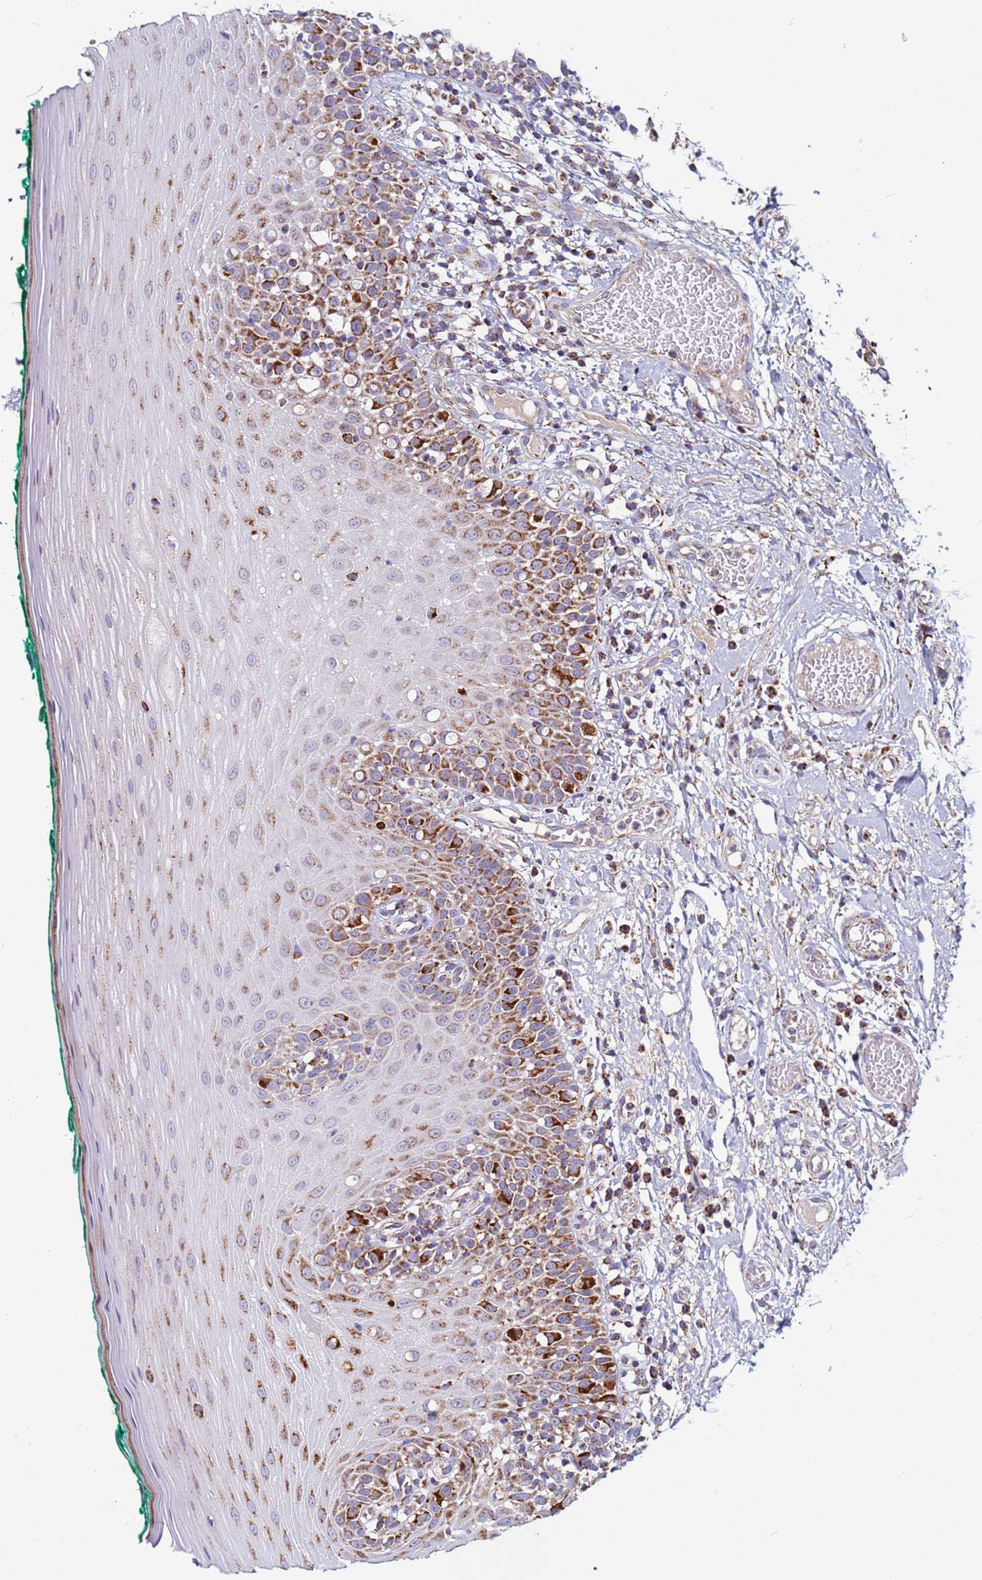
{"staining": {"intensity": "strong", "quantity": "25%-75%", "location": "cytoplasmic/membranous"}, "tissue": "oral mucosa", "cell_type": "Squamous epithelial cells", "image_type": "normal", "snomed": [{"axis": "morphology", "description": "Normal tissue, NOS"}, {"axis": "topography", "description": "Oral tissue"}], "caption": "A high amount of strong cytoplasmic/membranous staining is appreciated in approximately 25%-75% of squamous epithelial cells in unremarkable oral mucosa. Nuclei are stained in blue.", "gene": "ZBTB39", "patient": {"sex": "female", "age": 83}}